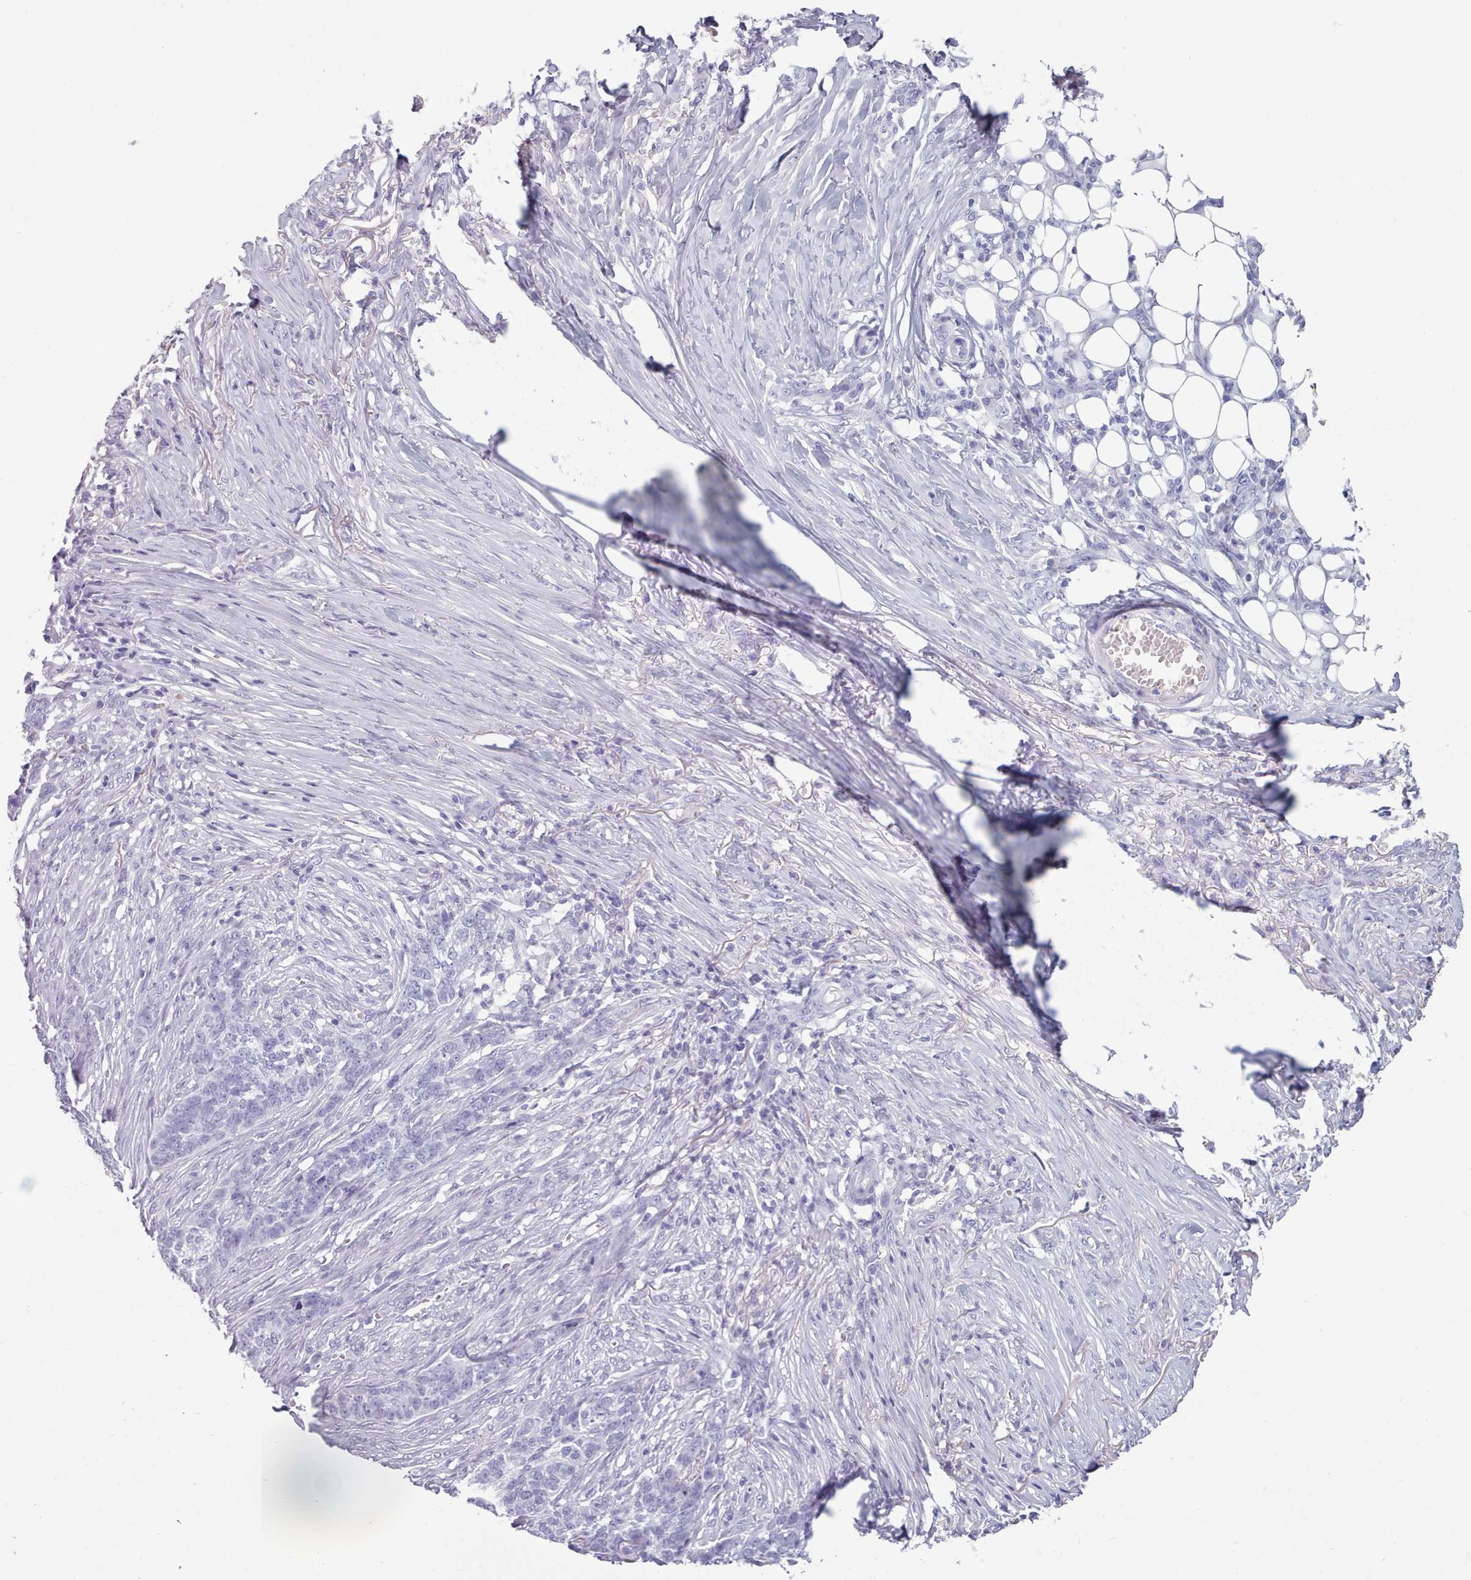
{"staining": {"intensity": "negative", "quantity": "none", "location": "none"}, "tissue": "skin cancer", "cell_type": "Tumor cells", "image_type": "cancer", "snomed": [{"axis": "morphology", "description": "Basal cell carcinoma"}, {"axis": "topography", "description": "Skin"}], "caption": "Histopathology image shows no significant protein positivity in tumor cells of skin cancer.", "gene": "ZNF43", "patient": {"sex": "male", "age": 85}}